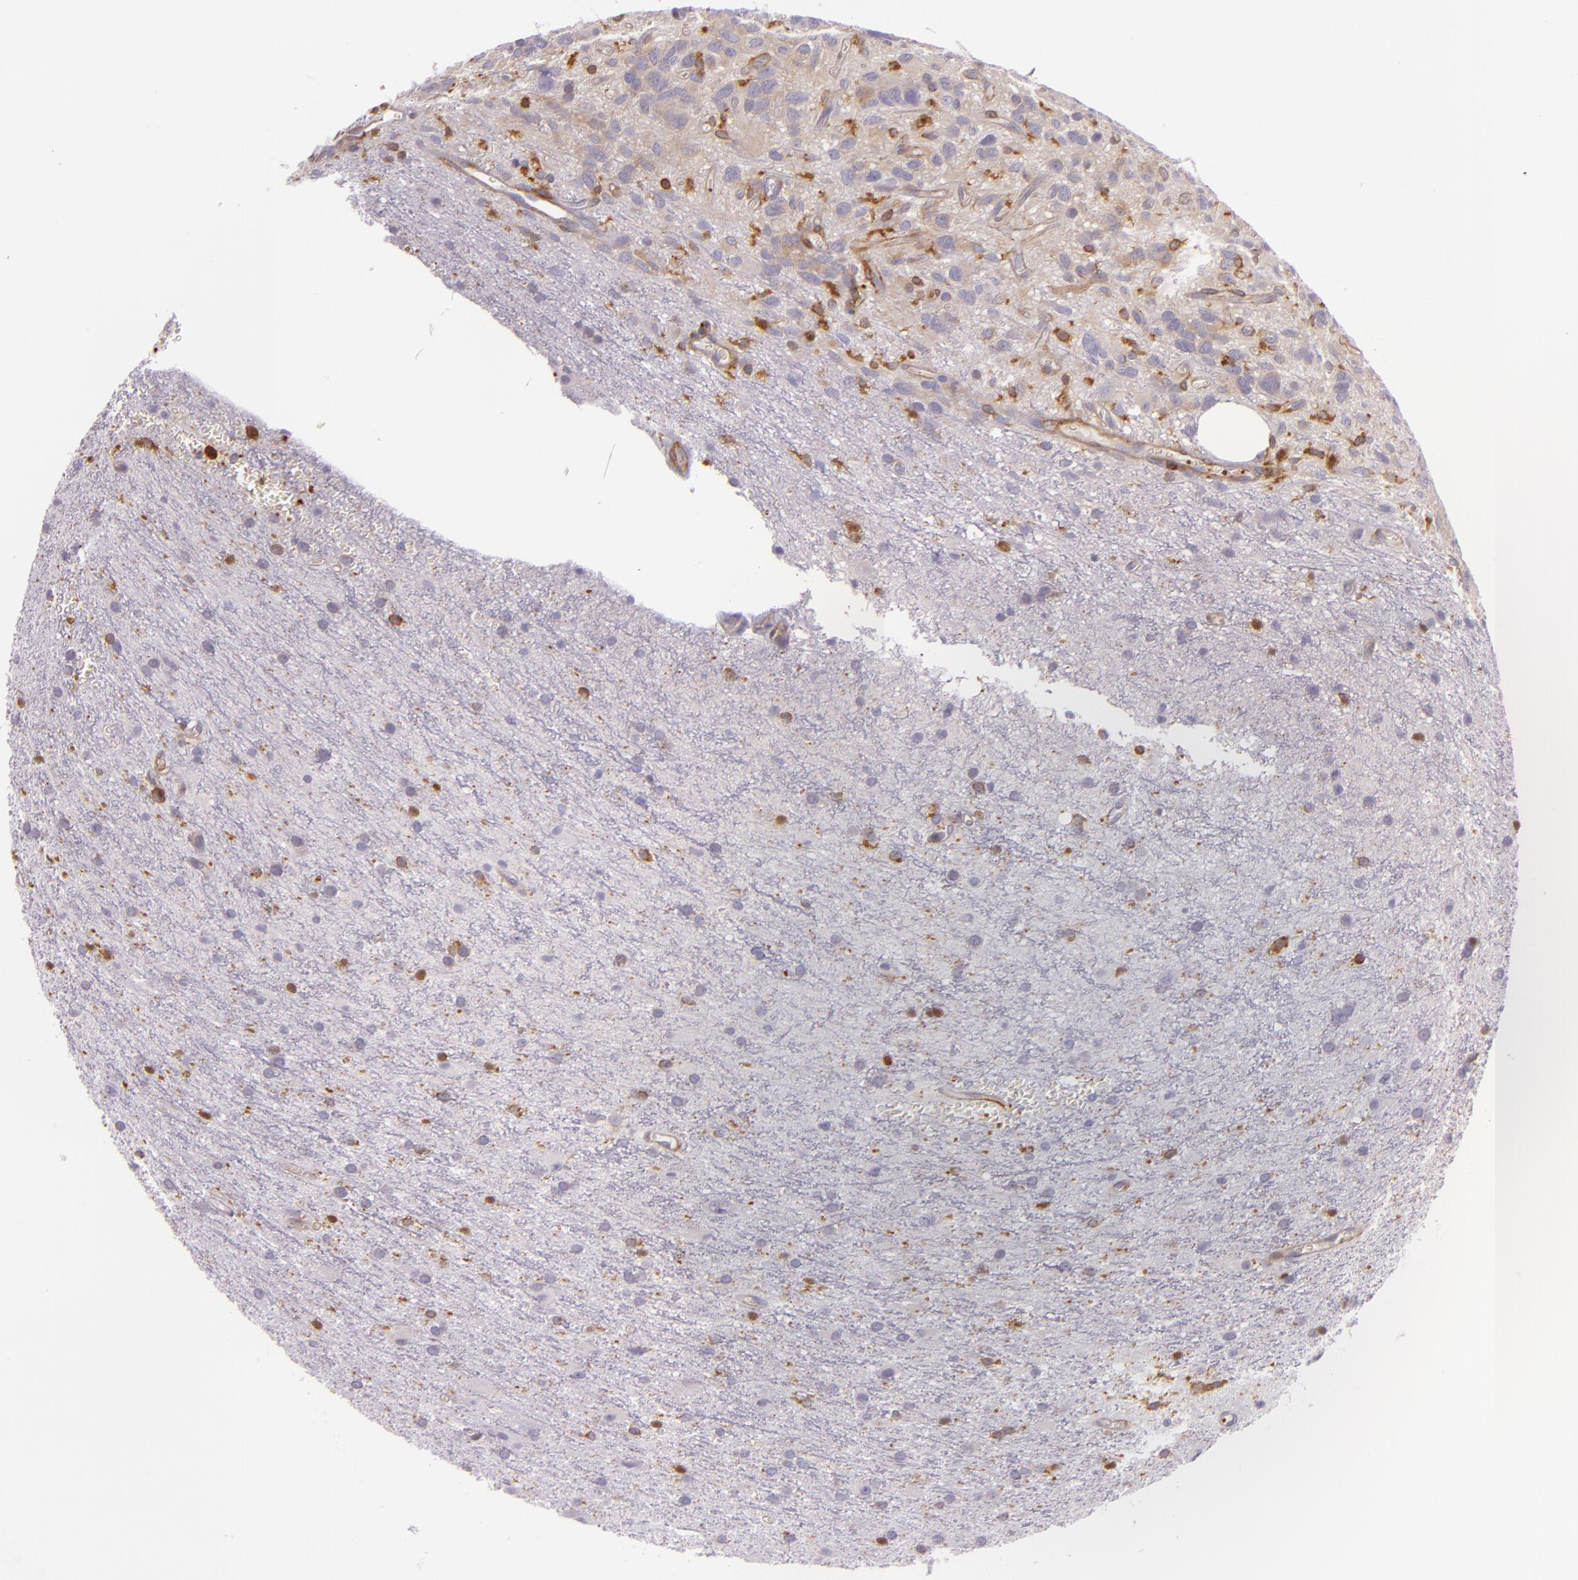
{"staining": {"intensity": "moderate", "quantity": ">75%", "location": "cytoplasmic/membranous"}, "tissue": "glioma", "cell_type": "Tumor cells", "image_type": "cancer", "snomed": [{"axis": "morphology", "description": "Glioma, malignant, Low grade"}, {"axis": "topography", "description": "Brain"}], "caption": "The photomicrograph demonstrates a brown stain indicating the presence of a protein in the cytoplasmic/membranous of tumor cells in glioma. The protein is shown in brown color, while the nuclei are stained blue.", "gene": "TLN1", "patient": {"sex": "female", "age": 15}}